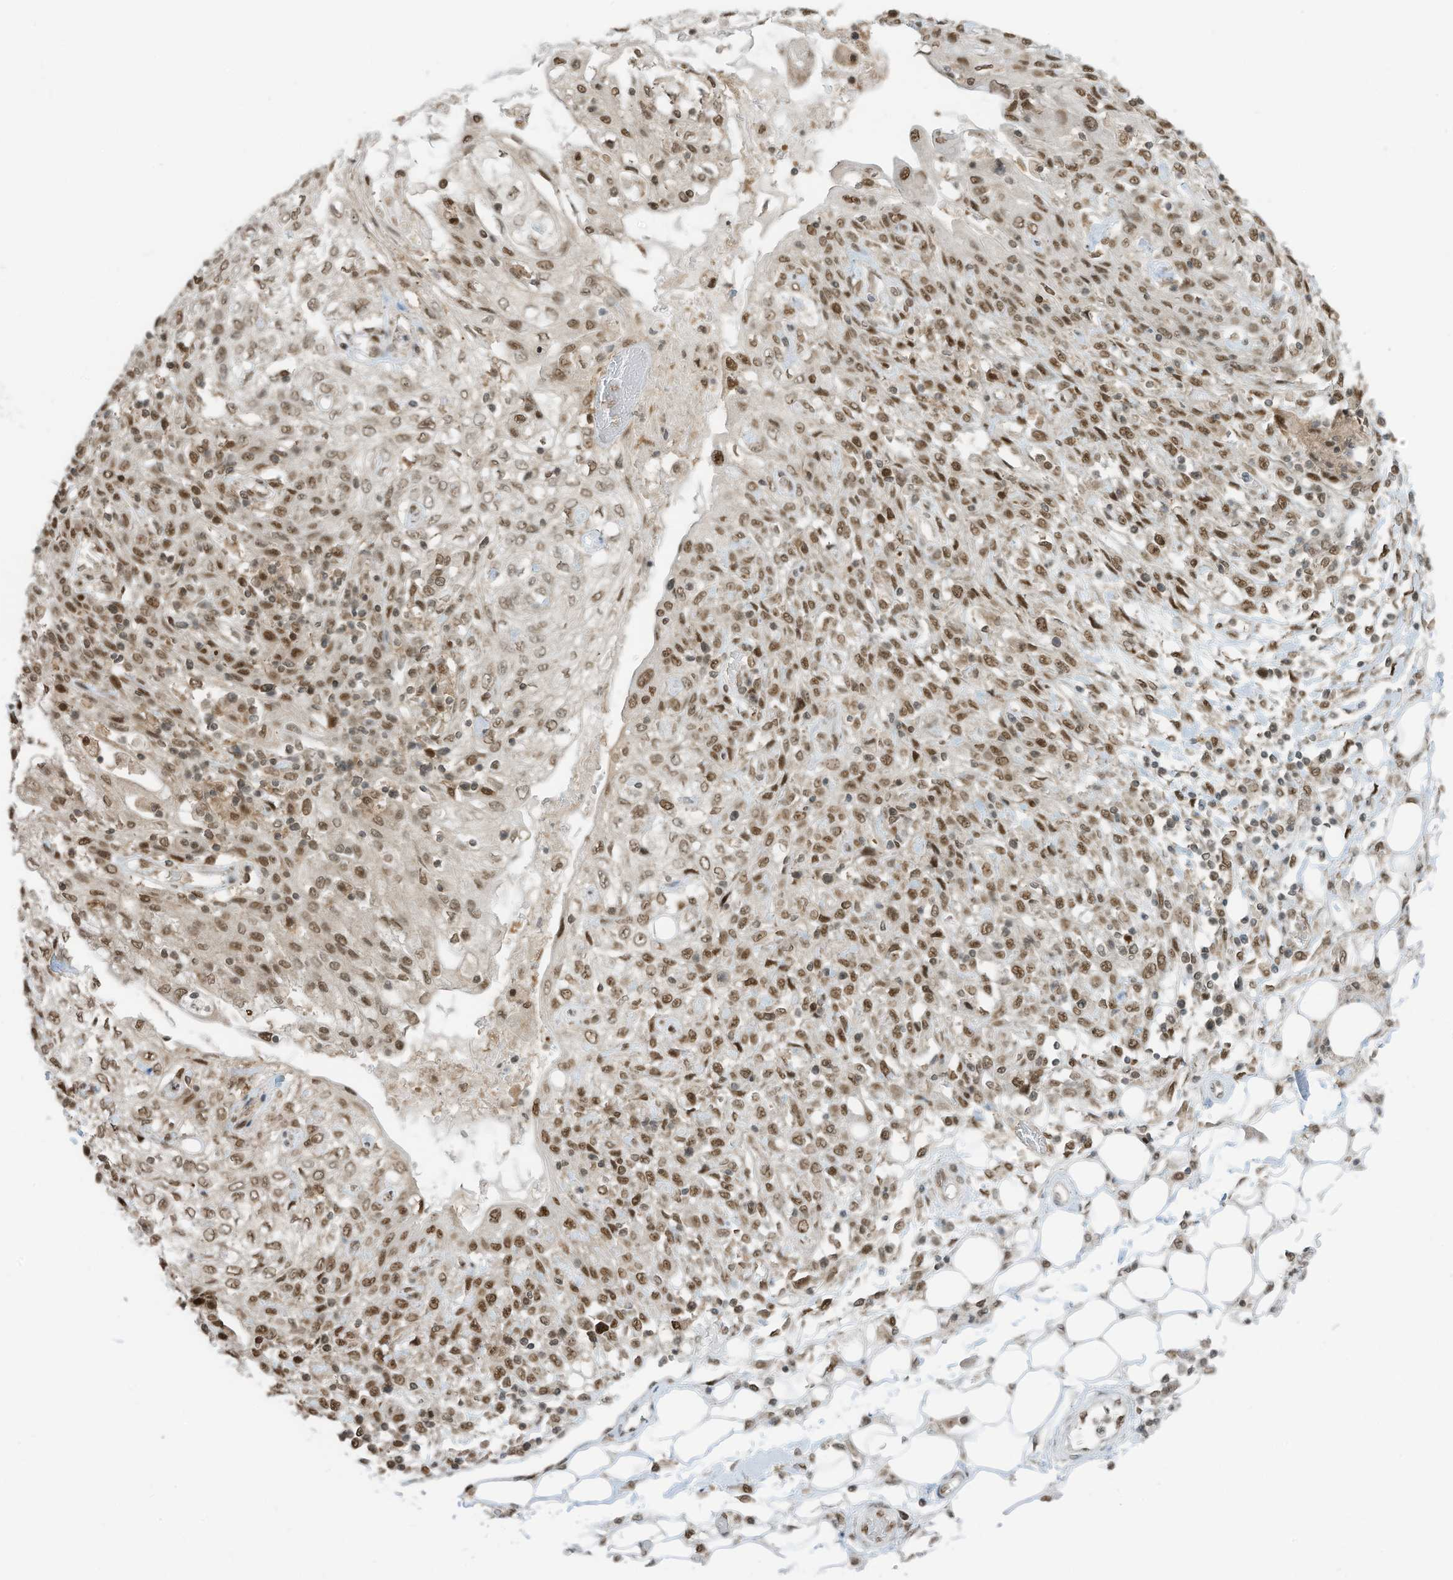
{"staining": {"intensity": "moderate", "quantity": ">75%", "location": "nuclear"}, "tissue": "skin cancer", "cell_type": "Tumor cells", "image_type": "cancer", "snomed": [{"axis": "morphology", "description": "Squamous cell carcinoma, NOS"}, {"axis": "morphology", "description": "Squamous cell carcinoma, metastatic, NOS"}, {"axis": "topography", "description": "Skin"}, {"axis": "topography", "description": "Lymph node"}], "caption": "IHC (DAB (3,3'-diaminobenzidine)) staining of skin cancer (squamous cell carcinoma) displays moderate nuclear protein expression in about >75% of tumor cells. IHC stains the protein in brown and the nuclei are stained blue.", "gene": "KPNB1", "patient": {"sex": "male", "age": 75}}